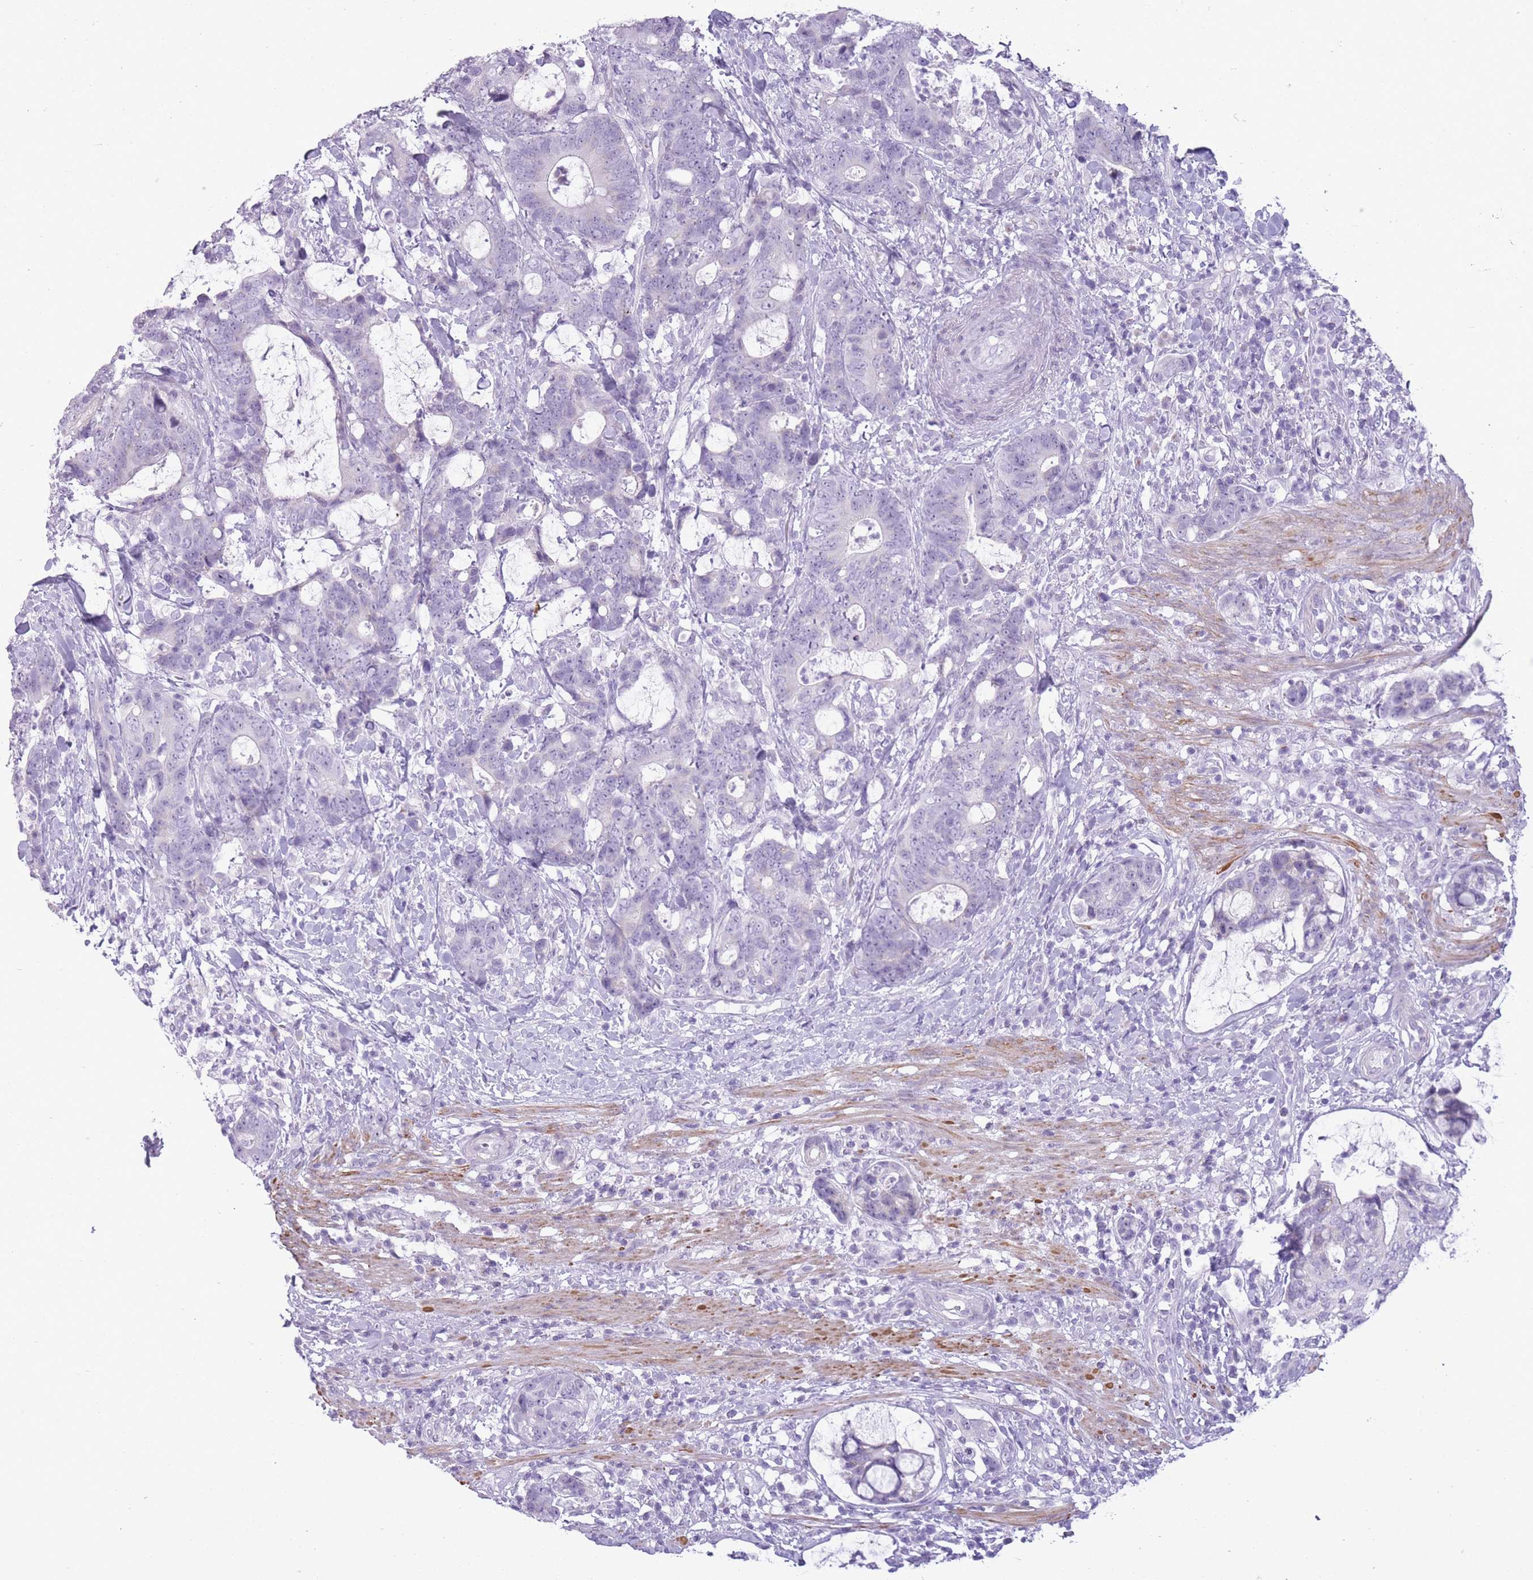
{"staining": {"intensity": "negative", "quantity": "none", "location": "none"}, "tissue": "colorectal cancer", "cell_type": "Tumor cells", "image_type": "cancer", "snomed": [{"axis": "morphology", "description": "Adenocarcinoma, NOS"}, {"axis": "topography", "description": "Colon"}], "caption": "DAB (3,3'-diaminobenzidine) immunohistochemical staining of colorectal adenocarcinoma shows no significant expression in tumor cells.", "gene": "GOLGA6D", "patient": {"sex": "female", "age": 82}}